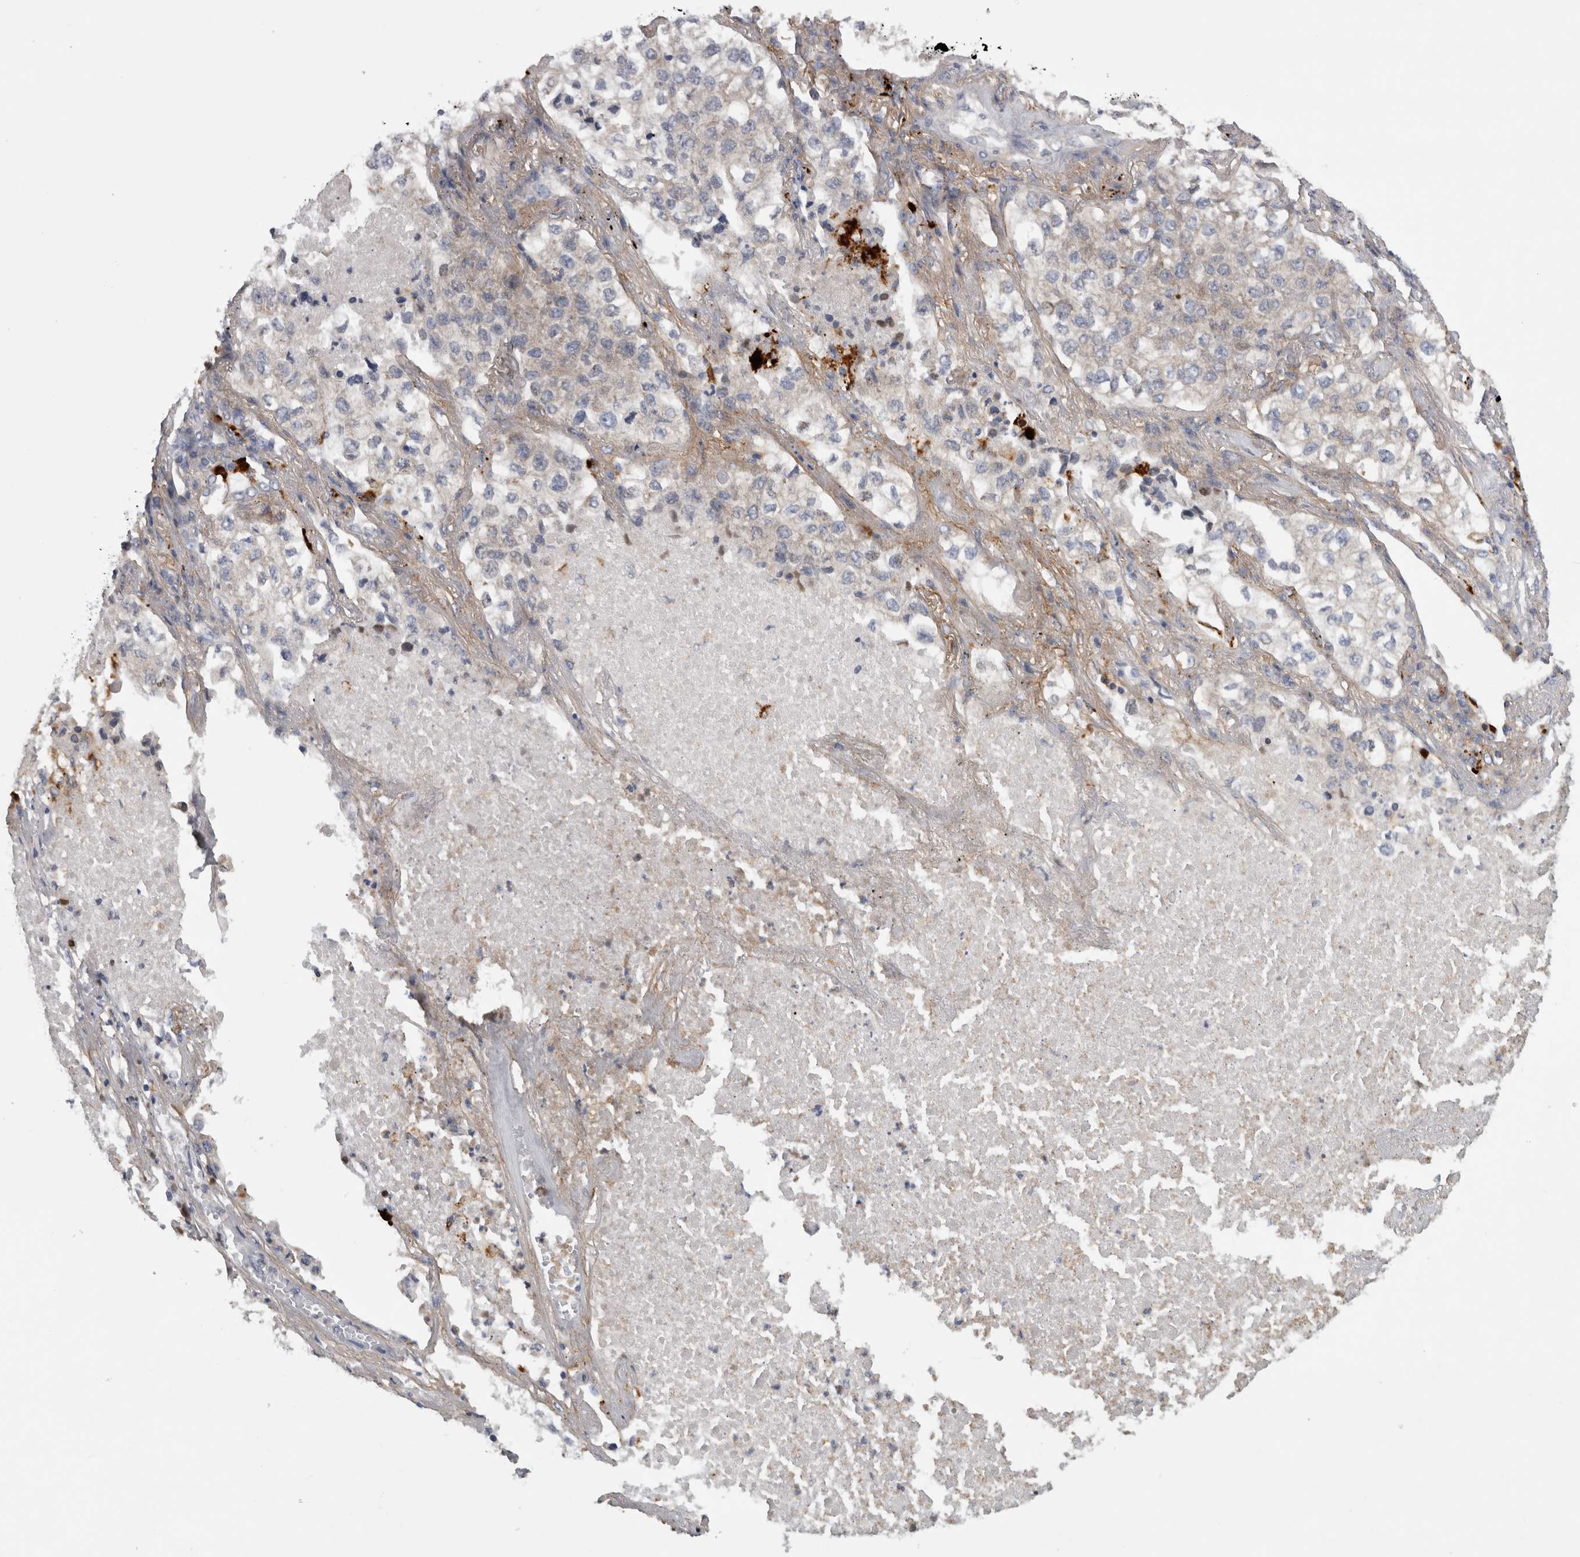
{"staining": {"intensity": "negative", "quantity": "none", "location": "none"}, "tissue": "lung cancer", "cell_type": "Tumor cells", "image_type": "cancer", "snomed": [{"axis": "morphology", "description": "Adenocarcinoma, NOS"}, {"axis": "topography", "description": "Lung"}], "caption": "High magnification brightfield microscopy of adenocarcinoma (lung) stained with DAB (3,3'-diaminobenzidine) (brown) and counterstained with hematoxylin (blue): tumor cells show no significant expression.", "gene": "ATXN2", "patient": {"sex": "male", "age": 63}}